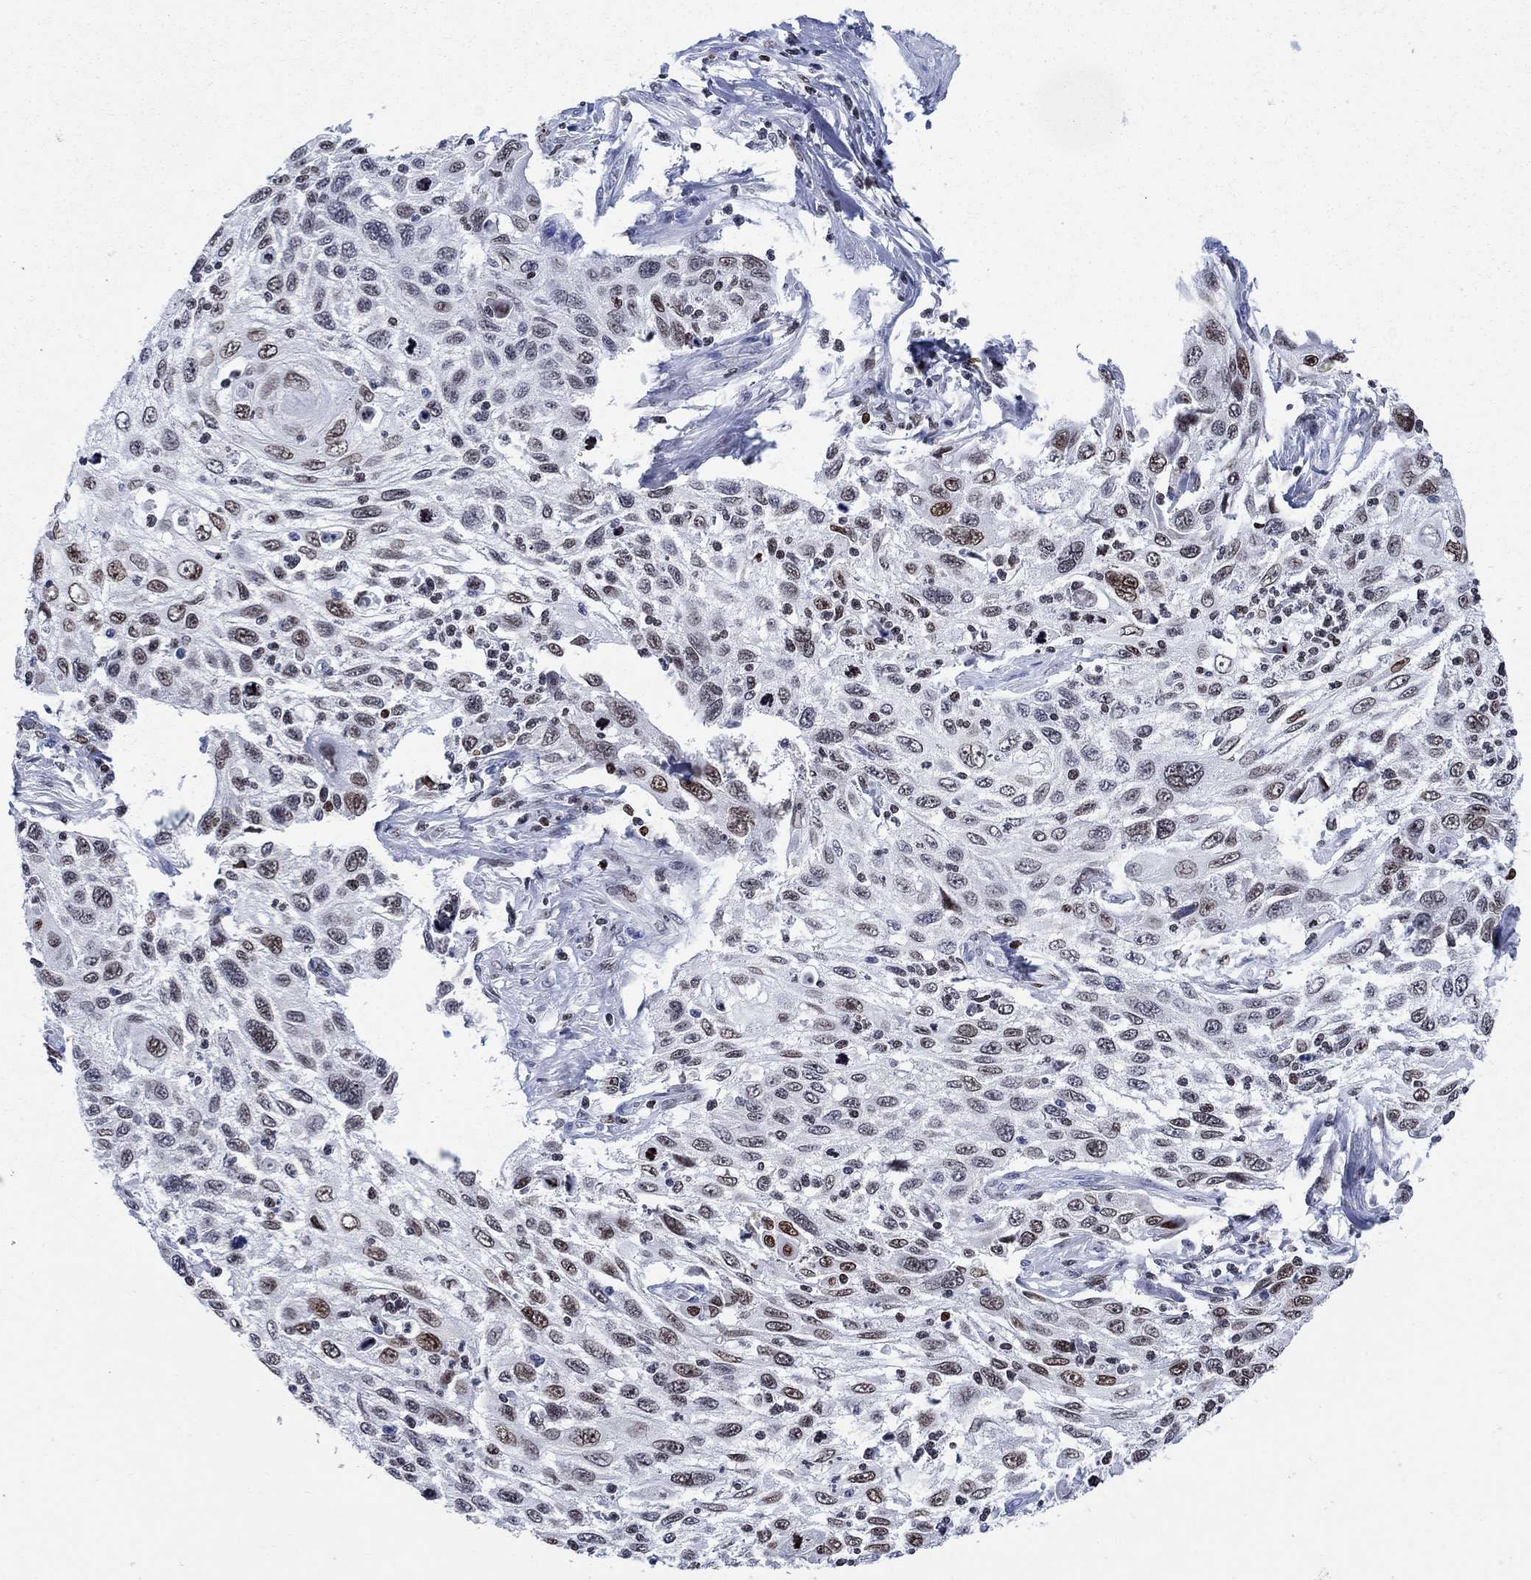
{"staining": {"intensity": "strong", "quantity": "<25%", "location": "nuclear"}, "tissue": "cervical cancer", "cell_type": "Tumor cells", "image_type": "cancer", "snomed": [{"axis": "morphology", "description": "Squamous cell carcinoma, NOS"}, {"axis": "topography", "description": "Cervix"}], "caption": "IHC (DAB (3,3'-diaminobenzidine)) staining of cervical cancer (squamous cell carcinoma) exhibits strong nuclear protein positivity in about <25% of tumor cells.", "gene": "HMGA1", "patient": {"sex": "female", "age": 70}}